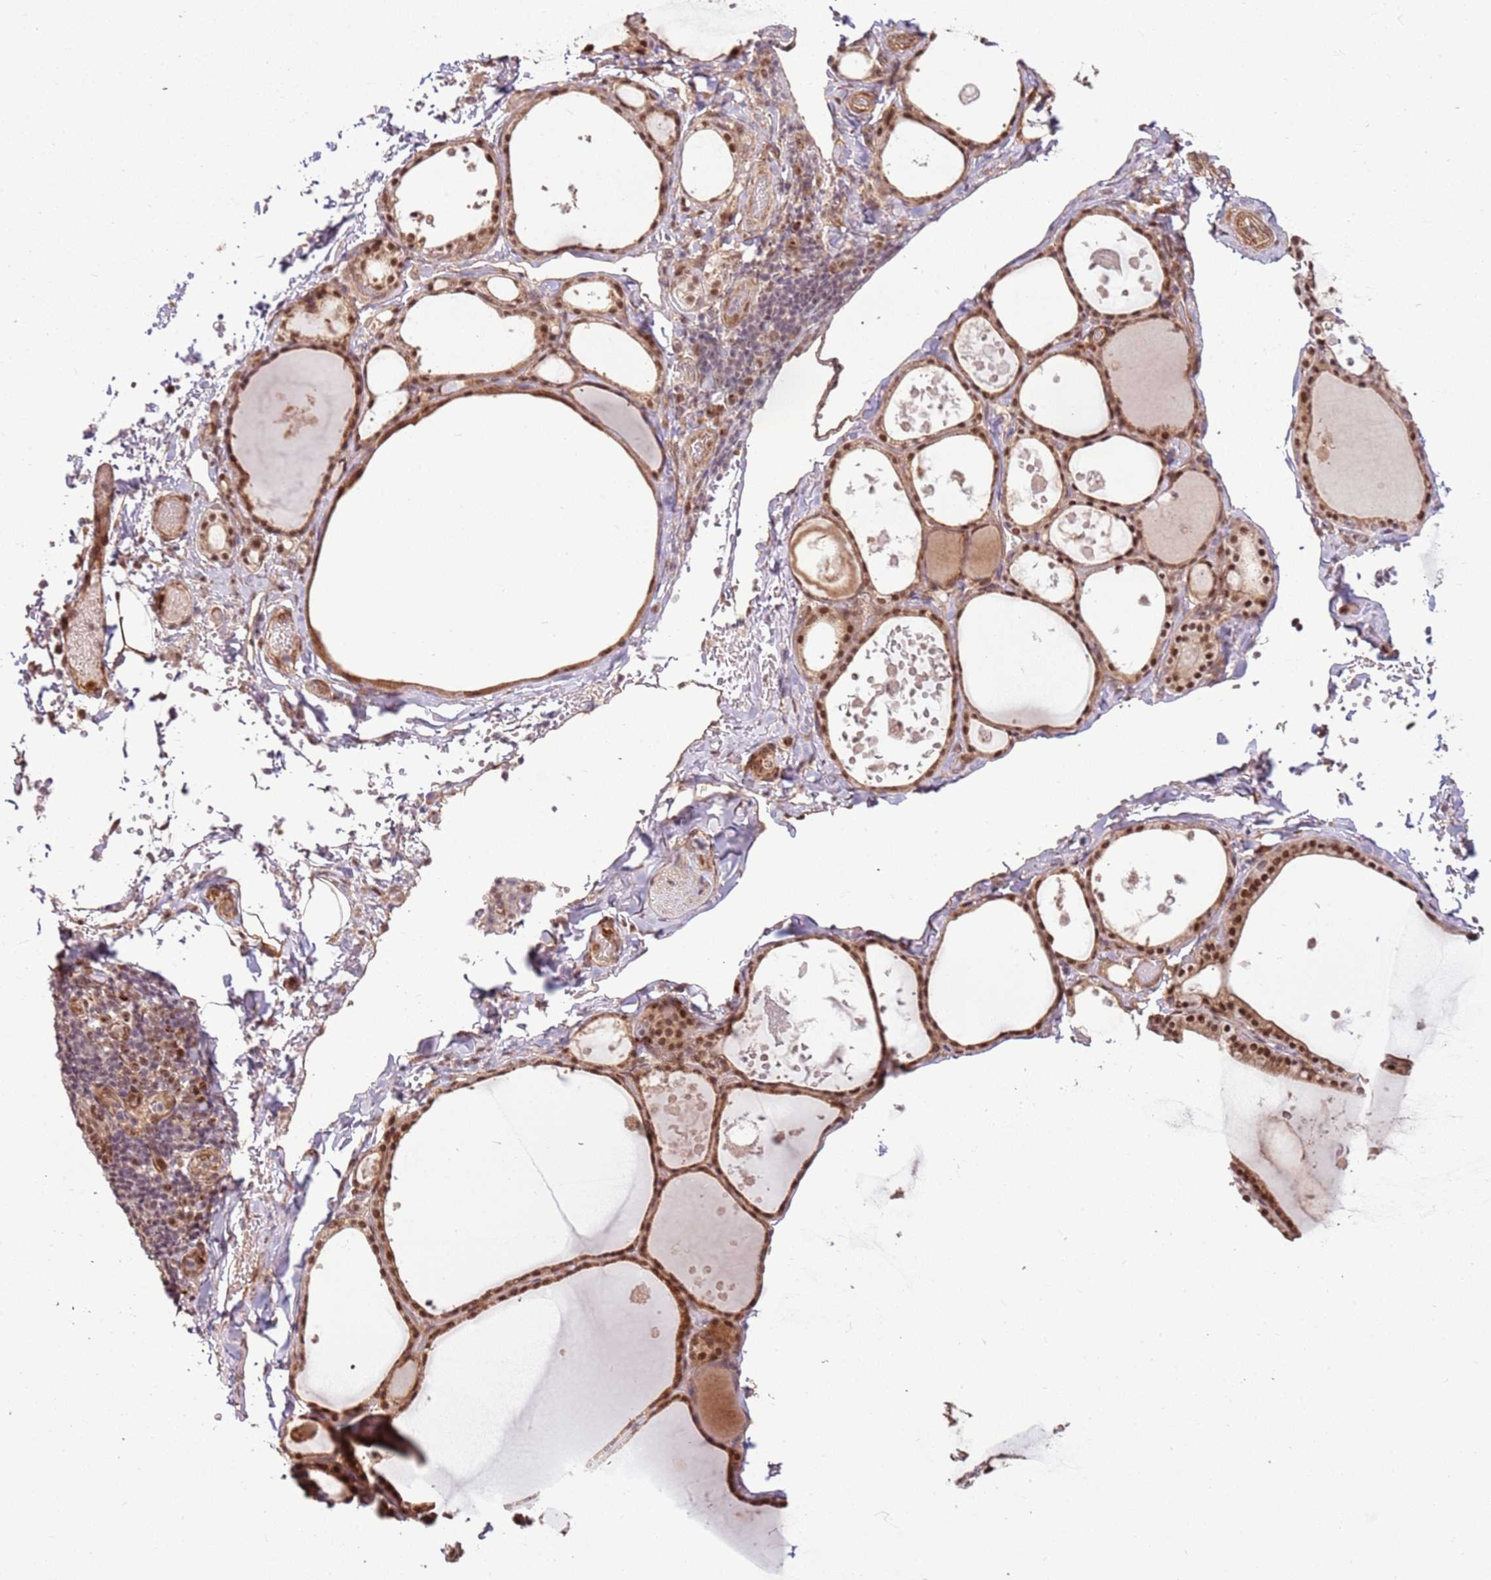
{"staining": {"intensity": "moderate", "quantity": ">75%", "location": "cytoplasmic/membranous,nuclear"}, "tissue": "thyroid gland", "cell_type": "Glandular cells", "image_type": "normal", "snomed": [{"axis": "morphology", "description": "Normal tissue, NOS"}, {"axis": "topography", "description": "Thyroid gland"}], "caption": "A high-resolution photomicrograph shows immunohistochemistry (IHC) staining of normal thyroid gland, which demonstrates moderate cytoplasmic/membranous,nuclear expression in approximately >75% of glandular cells.", "gene": "POLR3H", "patient": {"sex": "male", "age": 56}}